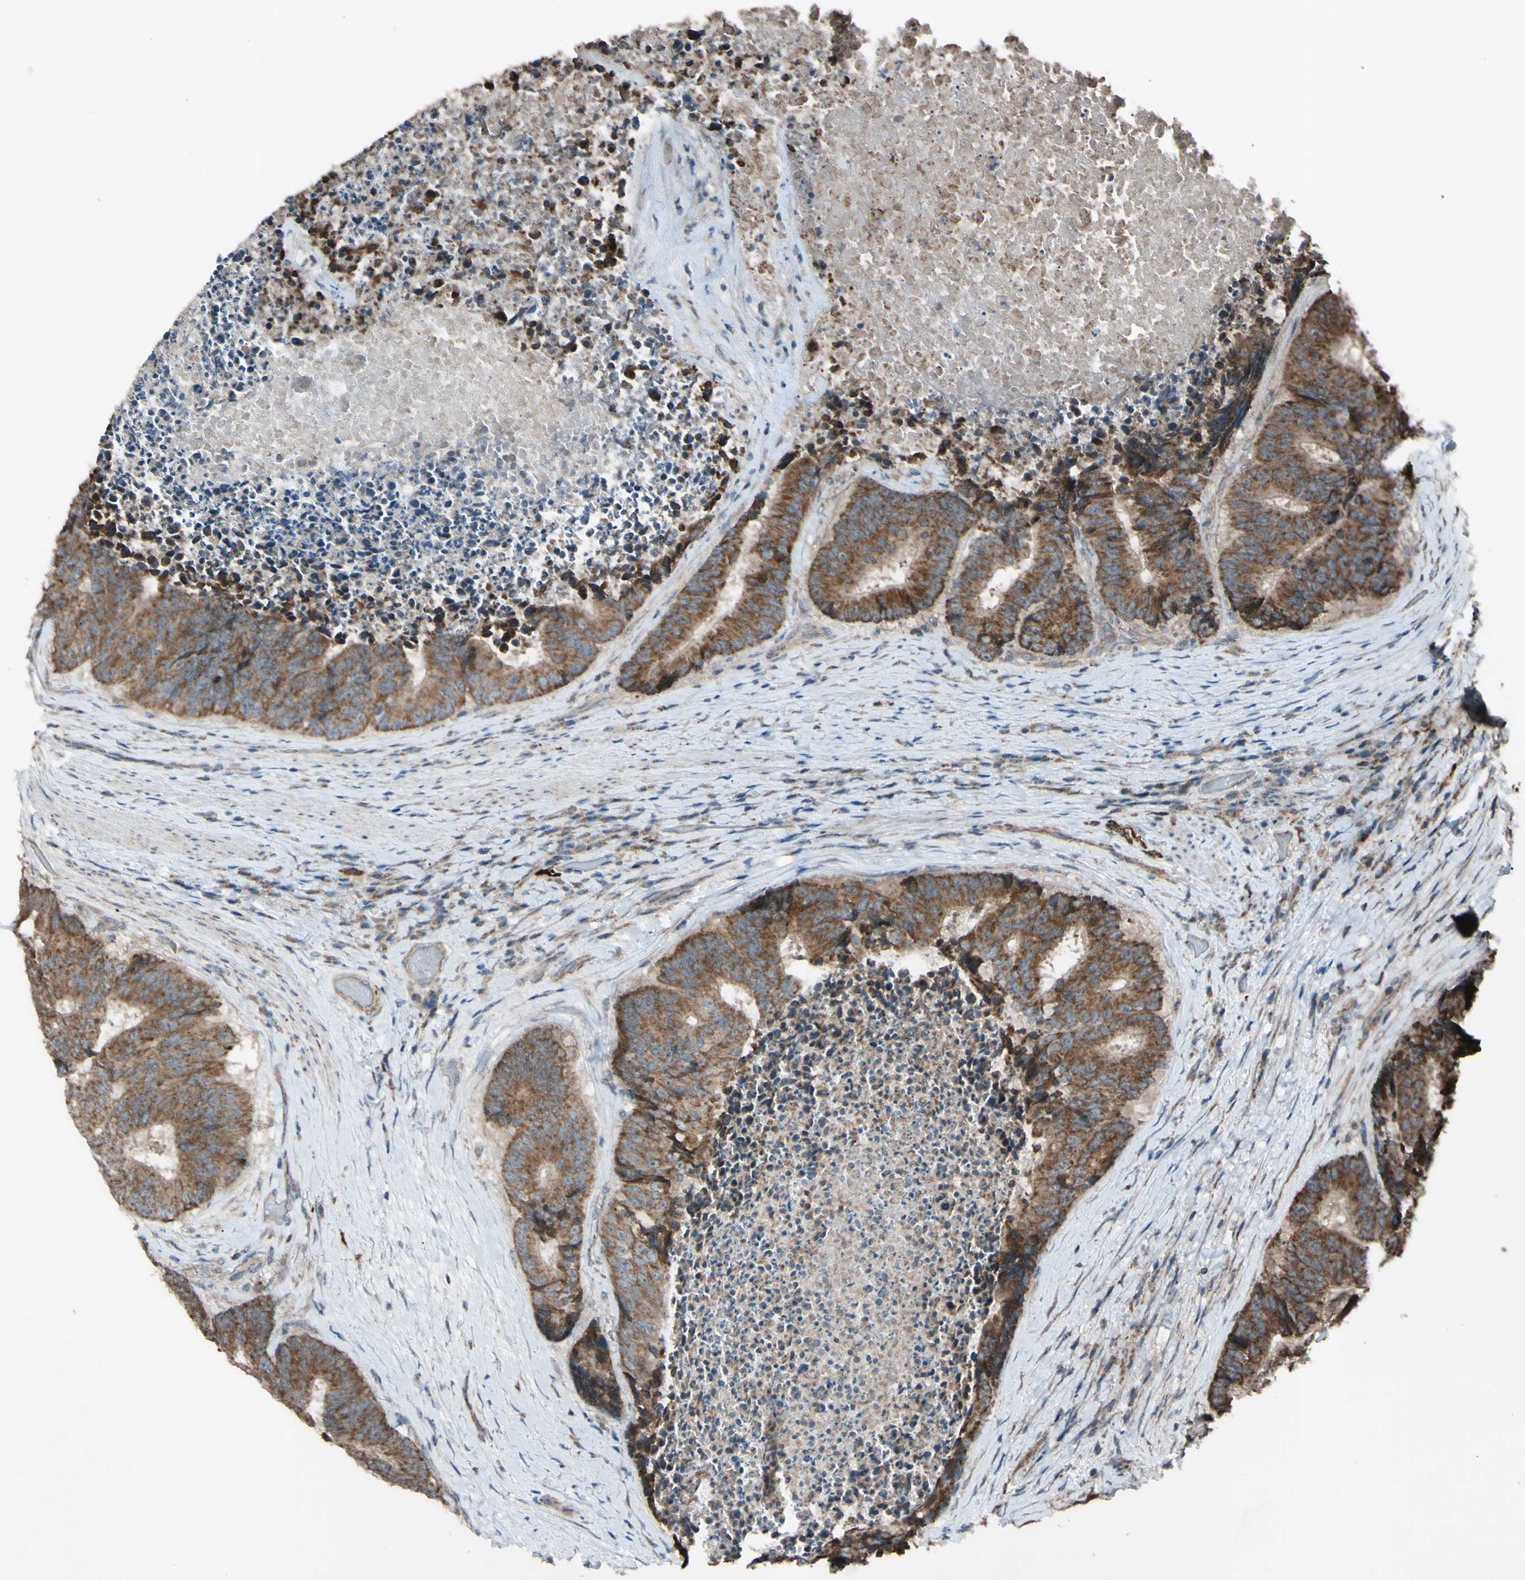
{"staining": {"intensity": "moderate", "quantity": ">75%", "location": "cytoplasmic/membranous"}, "tissue": "colorectal cancer", "cell_type": "Tumor cells", "image_type": "cancer", "snomed": [{"axis": "morphology", "description": "Adenocarcinoma, NOS"}, {"axis": "topography", "description": "Rectum"}], "caption": "Adenocarcinoma (colorectal) stained with a protein marker displays moderate staining in tumor cells.", "gene": "ACOT8", "patient": {"sex": "male", "age": 72}}